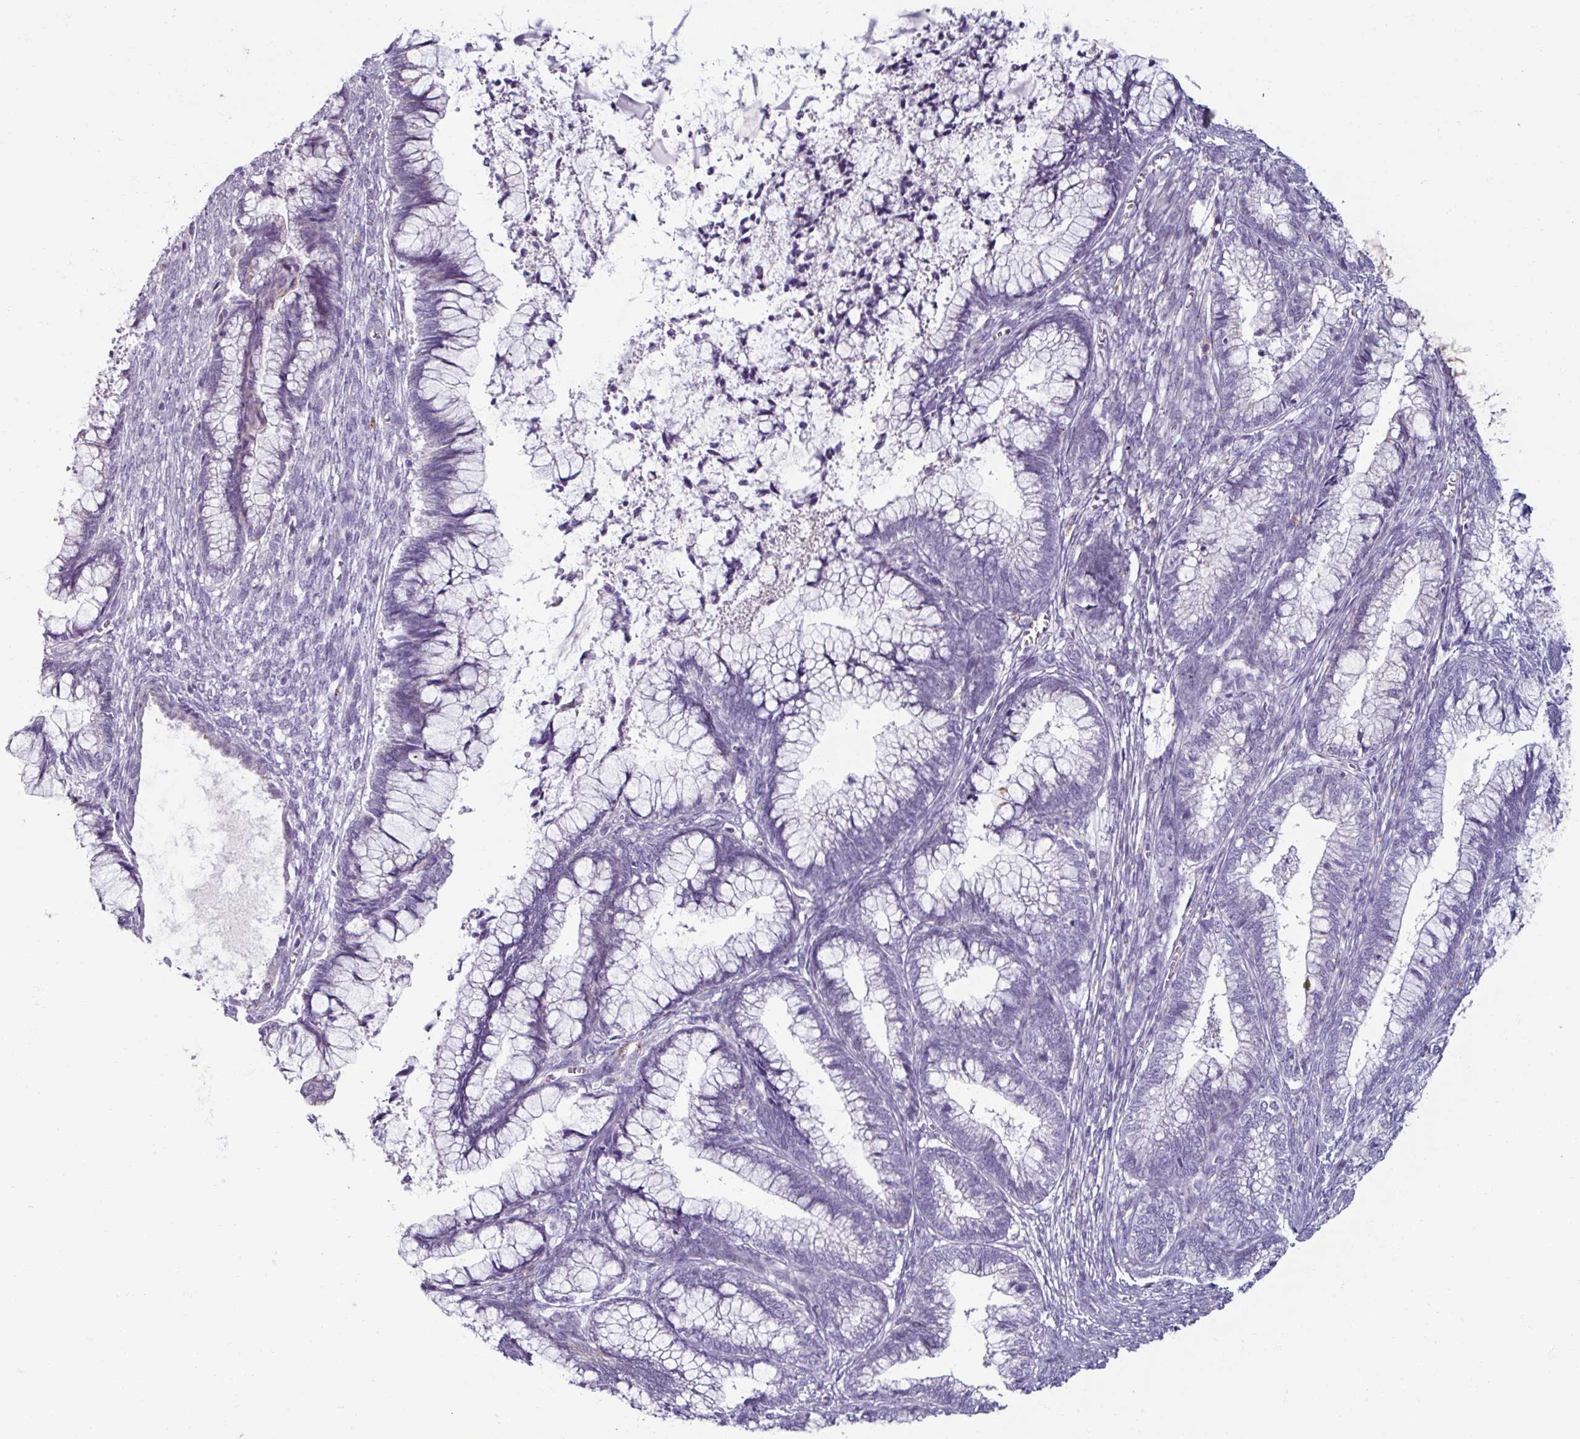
{"staining": {"intensity": "negative", "quantity": "none", "location": "none"}, "tissue": "cervical cancer", "cell_type": "Tumor cells", "image_type": "cancer", "snomed": [{"axis": "morphology", "description": "Adenocarcinoma, NOS"}, {"axis": "topography", "description": "Cervix"}], "caption": "Cervical adenocarcinoma was stained to show a protein in brown. There is no significant staining in tumor cells.", "gene": "SPESP1", "patient": {"sex": "female", "age": 44}}